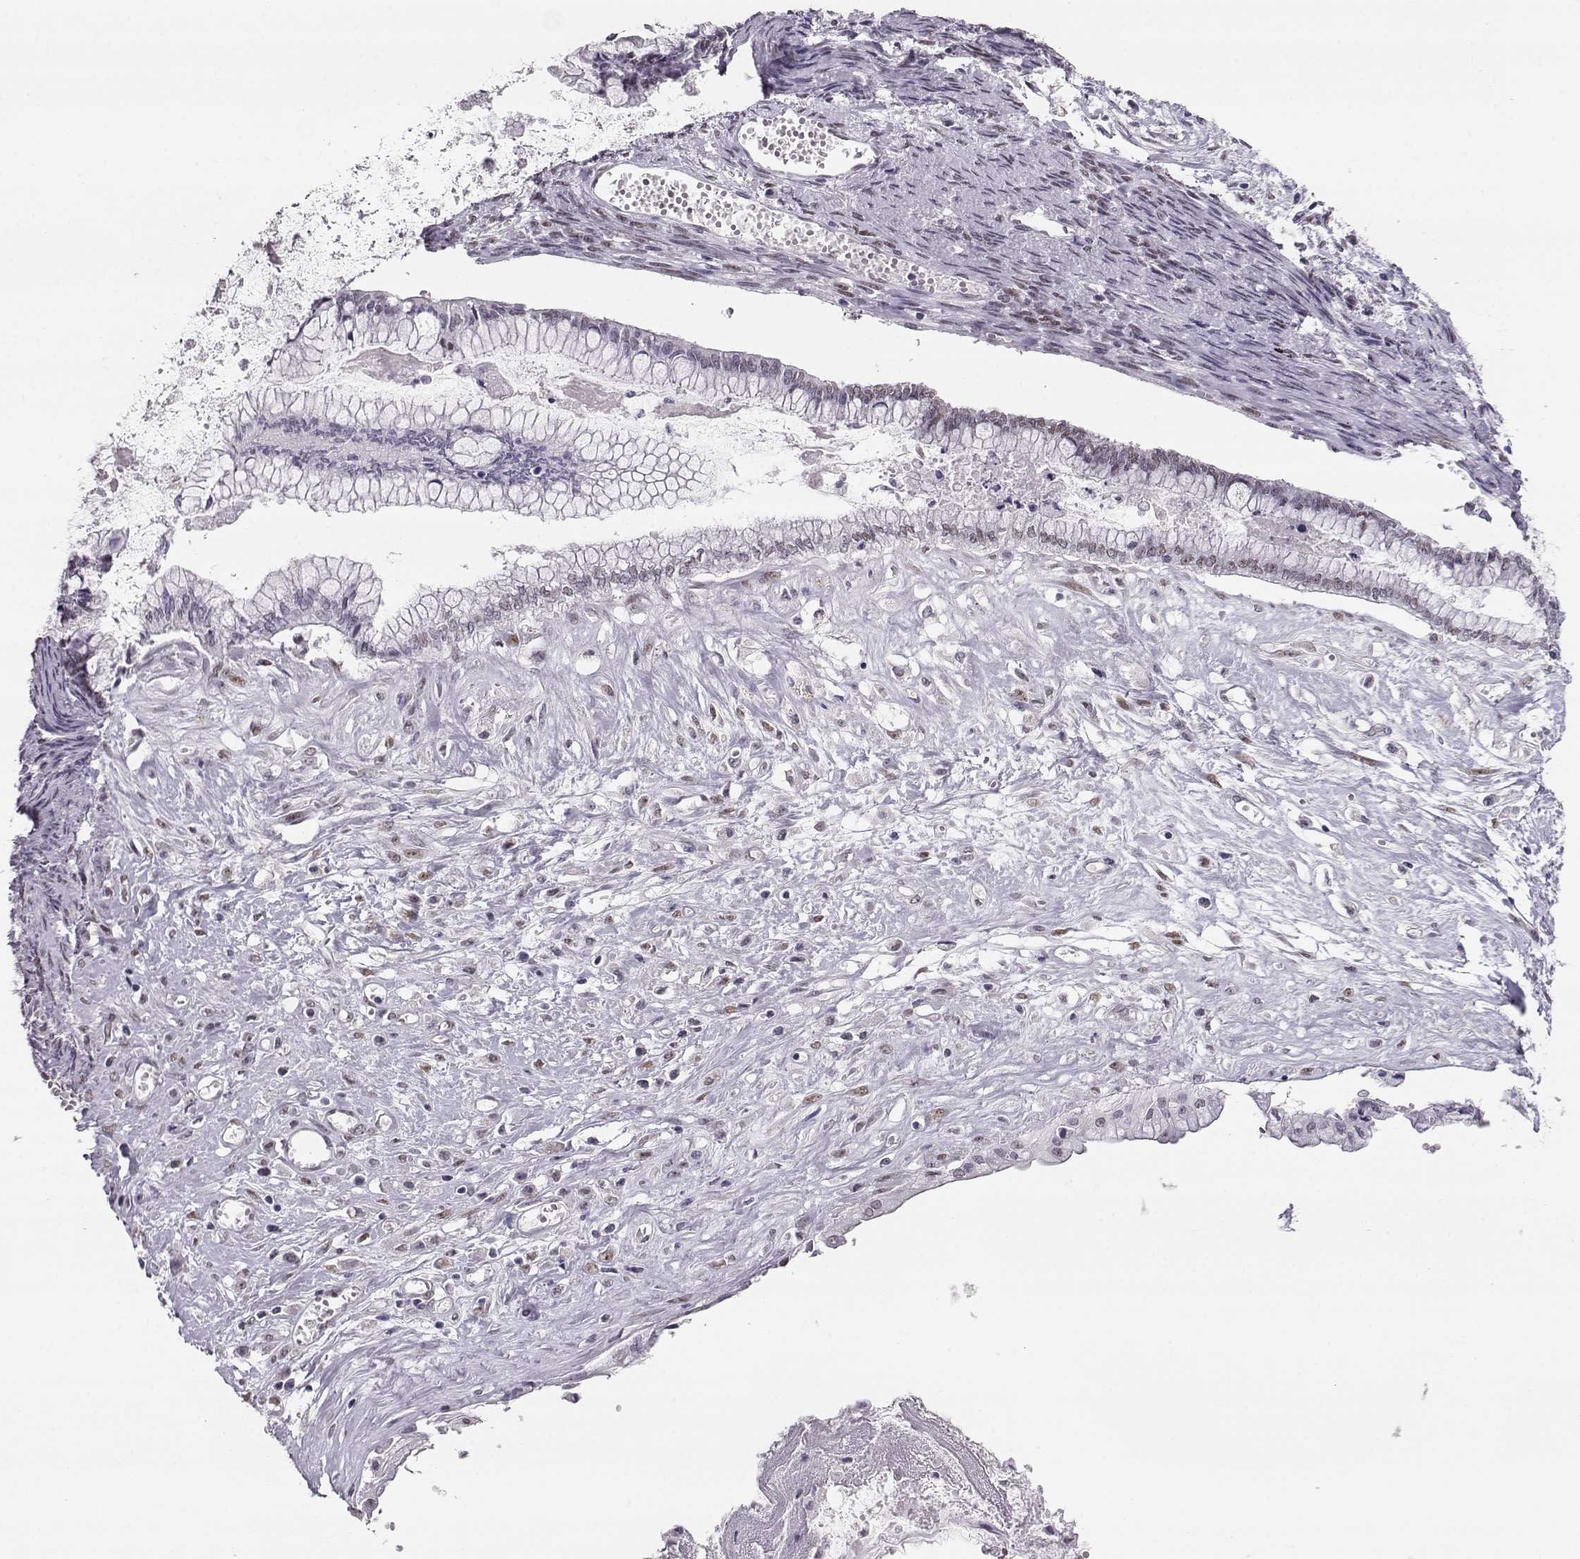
{"staining": {"intensity": "negative", "quantity": "none", "location": "none"}, "tissue": "ovarian cancer", "cell_type": "Tumor cells", "image_type": "cancer", "snomed": [{"axis": "morphology", "description": "Cystadenocarcinoma, mucinous, NOS"}, {"axis": "topography", "description": "Ovary"}], "caption": "The micrograph demonstrates no significant expression in tumor cells of mucinous cystadenocarcinoma (ovarian).", "gene": "POLI", "patient": {"sex": "female", "age": 67}}